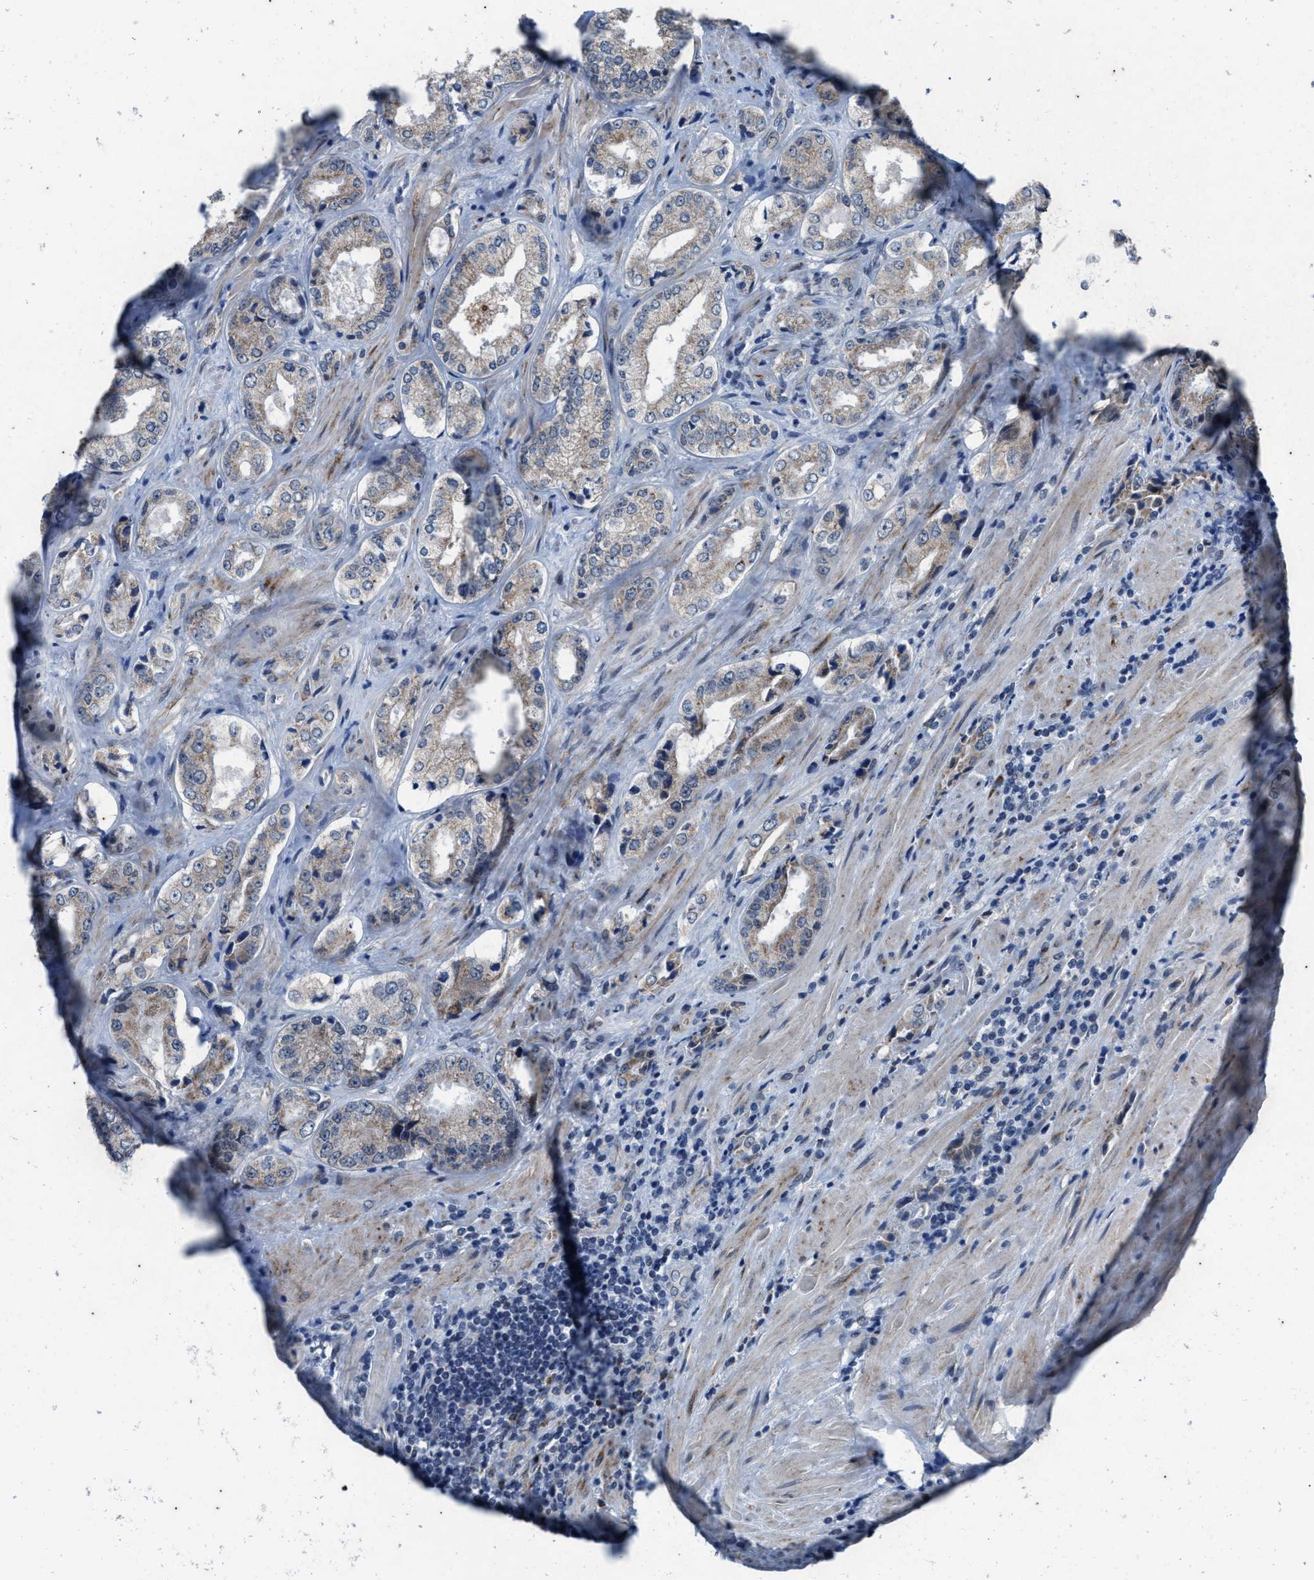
{"staining": {"intensity": "weak", "quantity": "<25%", "location": "cytoplasmic/membranous"}, "tissue": "prostate cancer", "cell_type": "Tumor cells", "image_type": "cancer", "snomed": [{"axis": "morphology", "description": "Adenocarcinoma, High grade"}, {"axis": "topography", "description": "Prostate"}], "caption": "DAB (3,3'-diaminobenzidine) immunohistochemical staining of human prostate cancer (adenocarcinoma (high-grade)) demonstrates no significant positivity in tumor cells.", "gene": "KIF24", "patient": {"sex": "male", "age": 61}}